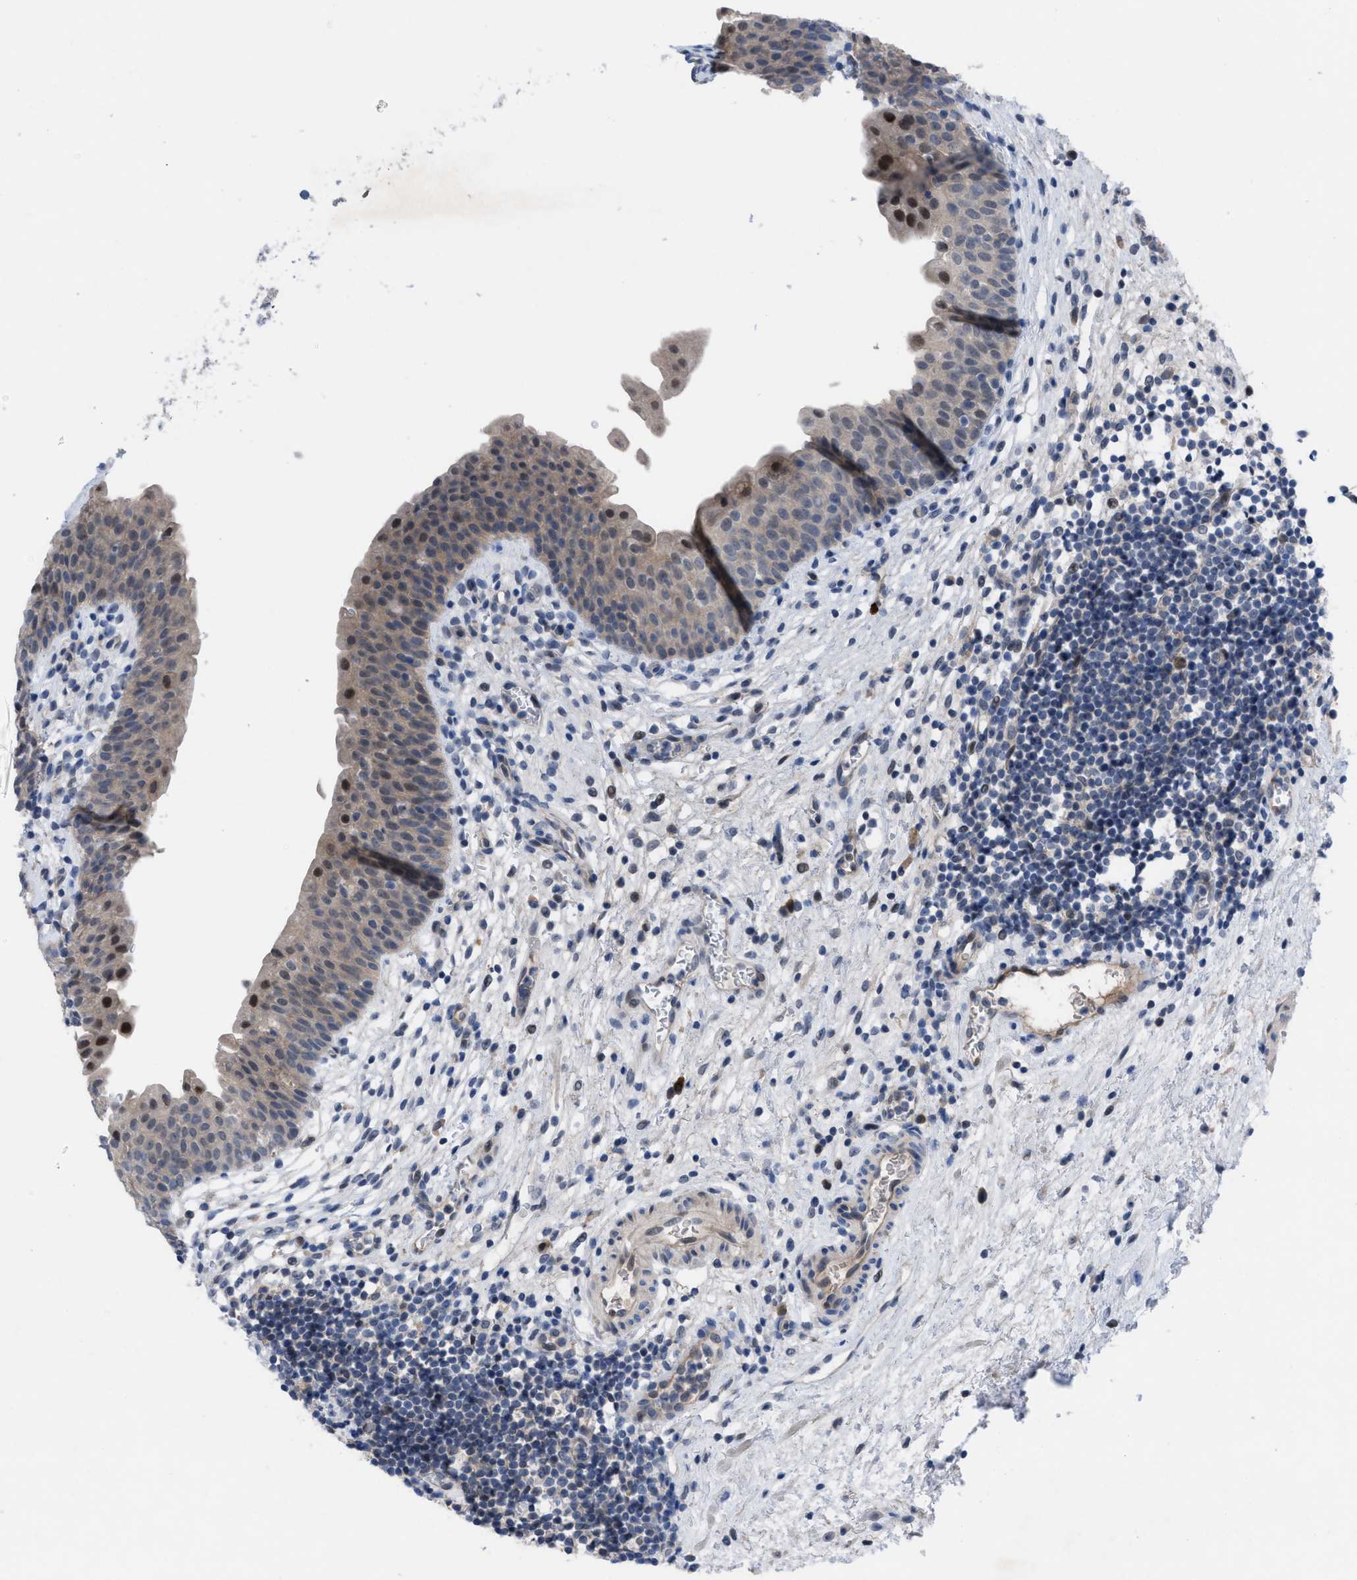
{"staining": {"intensity": "moderate", "quantity": "<25%", "location": "nuclear"}, "tissue": "urinary bladder", "cell_type": "Urothelial cells", "image_type": "normal", "snomed": [{"axis": "morphology", "description": "Normal tissue, NOS"}, {"axis": "topography", "description": "Urinary bladder"}], "caption": "The histopathology image displays a brown stain indicating the presence of a protein in the nuclear of urothelial cells in urinary bladder. (DAB (3,3'-diaminobenzidine) IHC with brightfield microscopy, high magnification).", "gene": "IL17RE", "patient": {"sex": "male", "age": 37}}